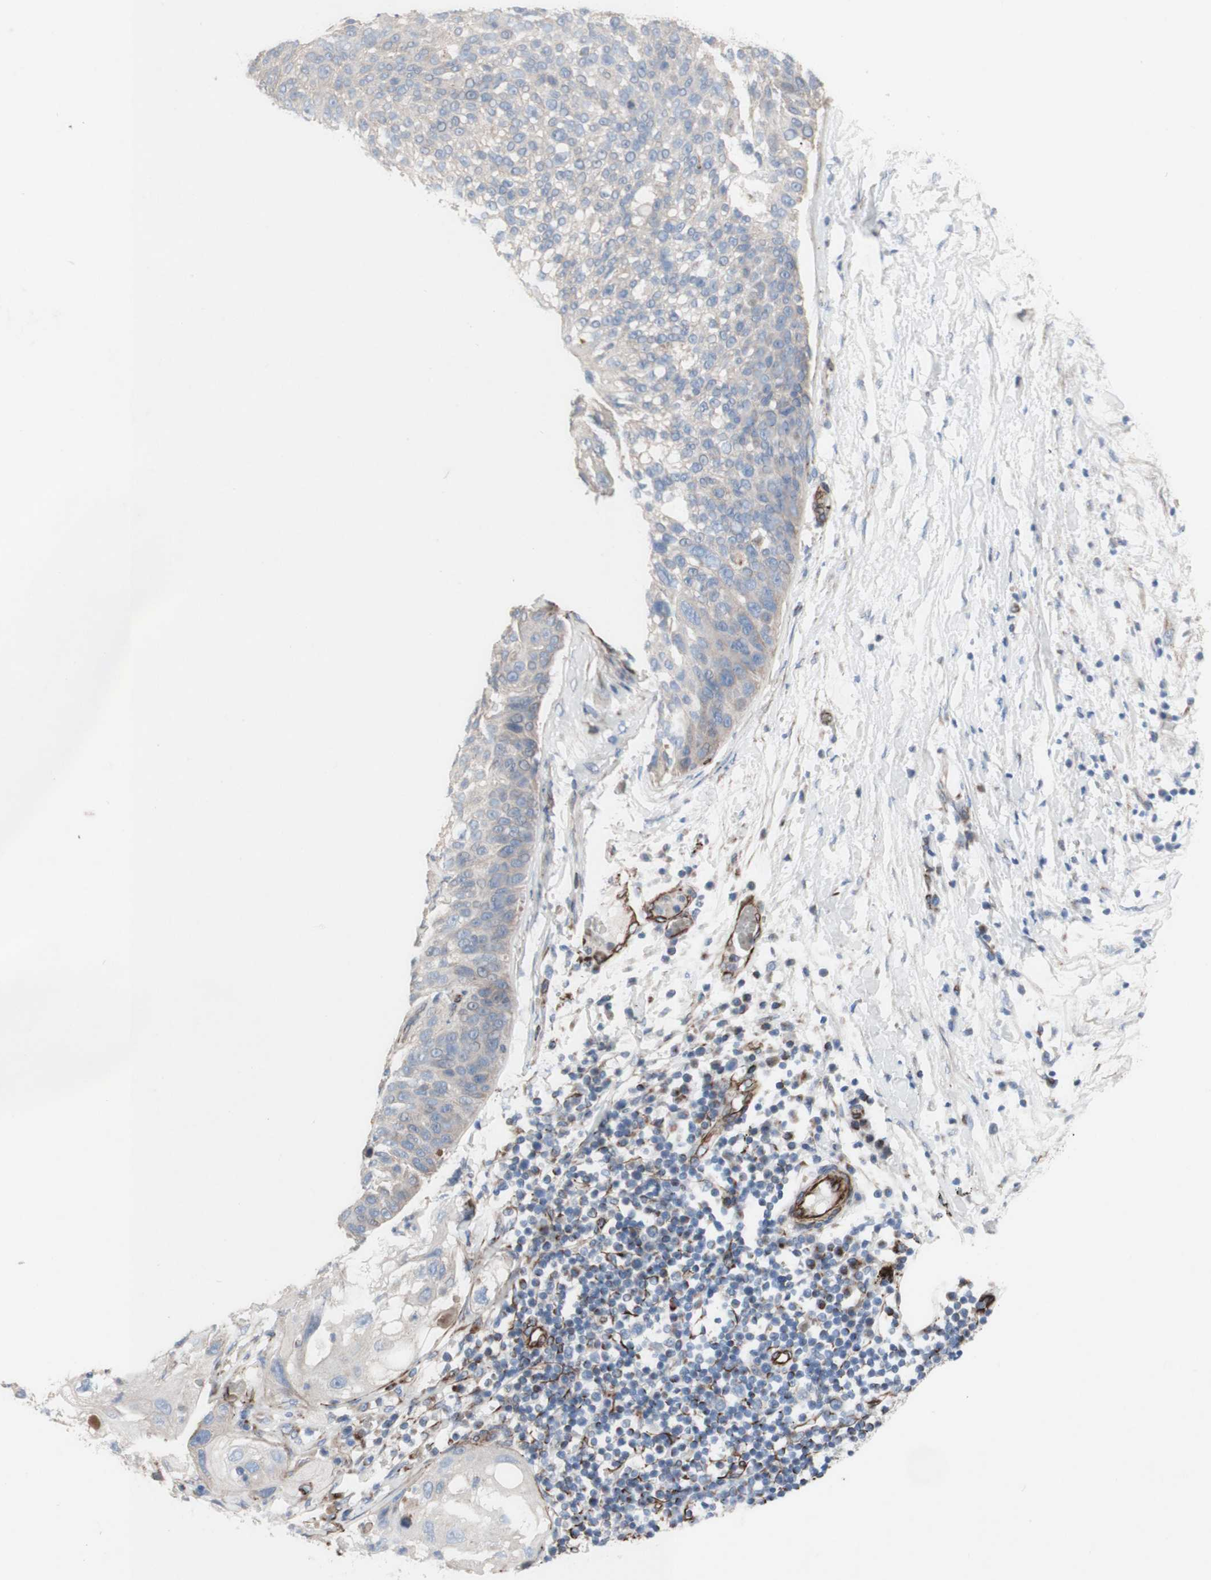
{"staining": {"intensity": "weak", "quantity": "25%-75%", "location": "cytoplasmic/membranous"}, "tissue": "lung cancer", "cell_type": "Tumor cells", "image_type": "cancer", "snomed": [{"axis": "morphology", "description": "Inflammation, NOS"}, {"axis": "morphology", "description": "Squamous cell carcinoma, NOS"}, {"axis": "topography", "description": "Lymph node"}, {"axis": "topography", "description": "Soft tissue"}, {"axis": "topography", "description": "Lung"}], "caption": "A high-resolution image shows IHC staining of lung cancer, which reveals weak cytoplasmic/membranous expression in about 25%-75% of tumor cells.", "gene": "AGPAT5", "patient": {"sex": "male", "age": 66}}